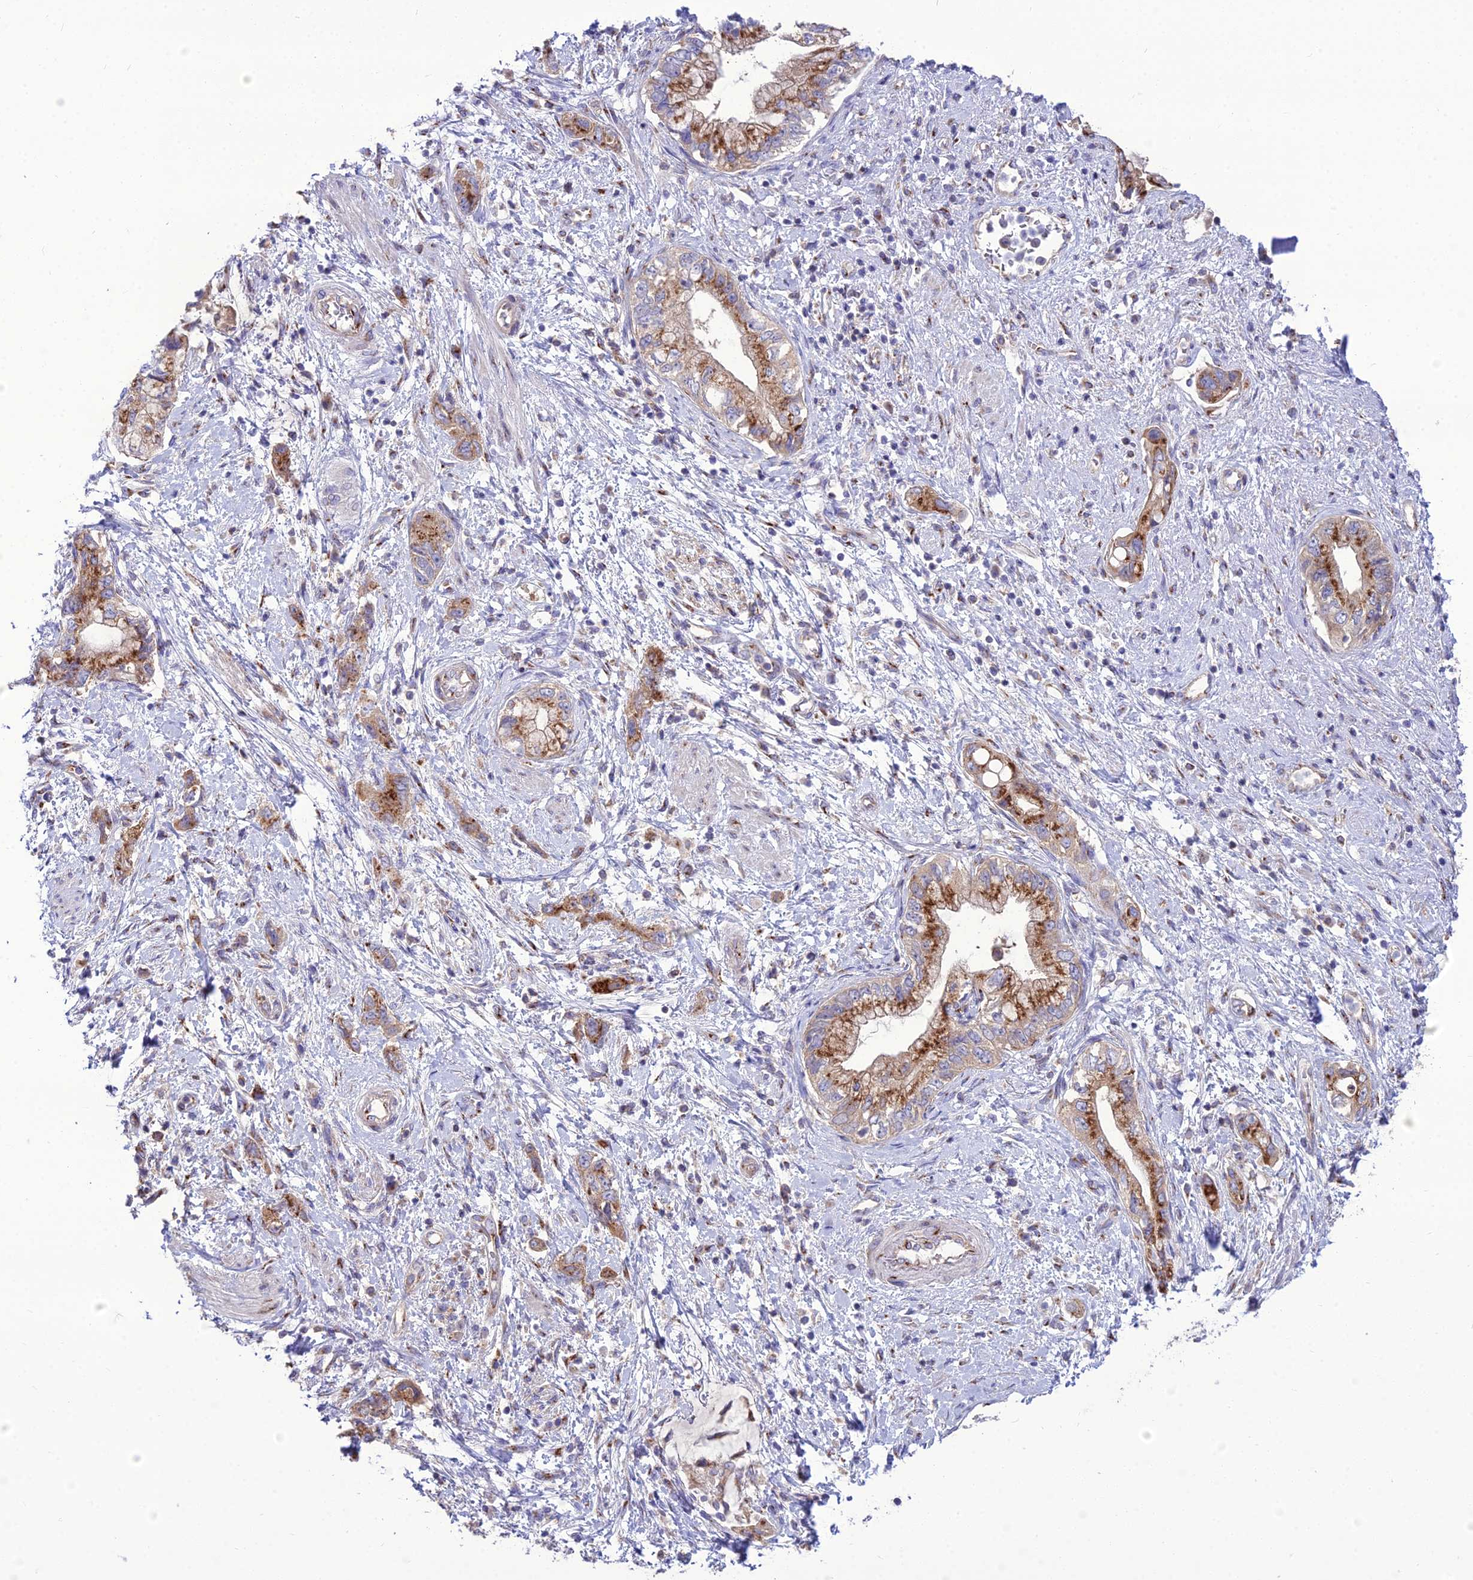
{"staining": {"intensity": "moderate", "quantity": "25%-75%", "location": "cytoplasmic/membranous"}, "tissue": "pancreatic cancer", "cell_type": "Tumor cells", "image_type": "cancer", "snomed": [{"axis": "morphology", "description": "Adenocarcinoma, NOS"}, {"axis": "topography", "description": "Pancreas"}], "caption": "Tumor cells exhibit medium levels of moderate cytoplasmic/membranous positivity in approximately 25%-75% of cells in human adenocarcinoma (pancreatic). The staining was performed using DAB, with brown indicating positive protein expression. Nuclei are stained blue with hematoxylin.", "gene": "SPRYD7", "patient": {"sex": "female", "age": 73}}